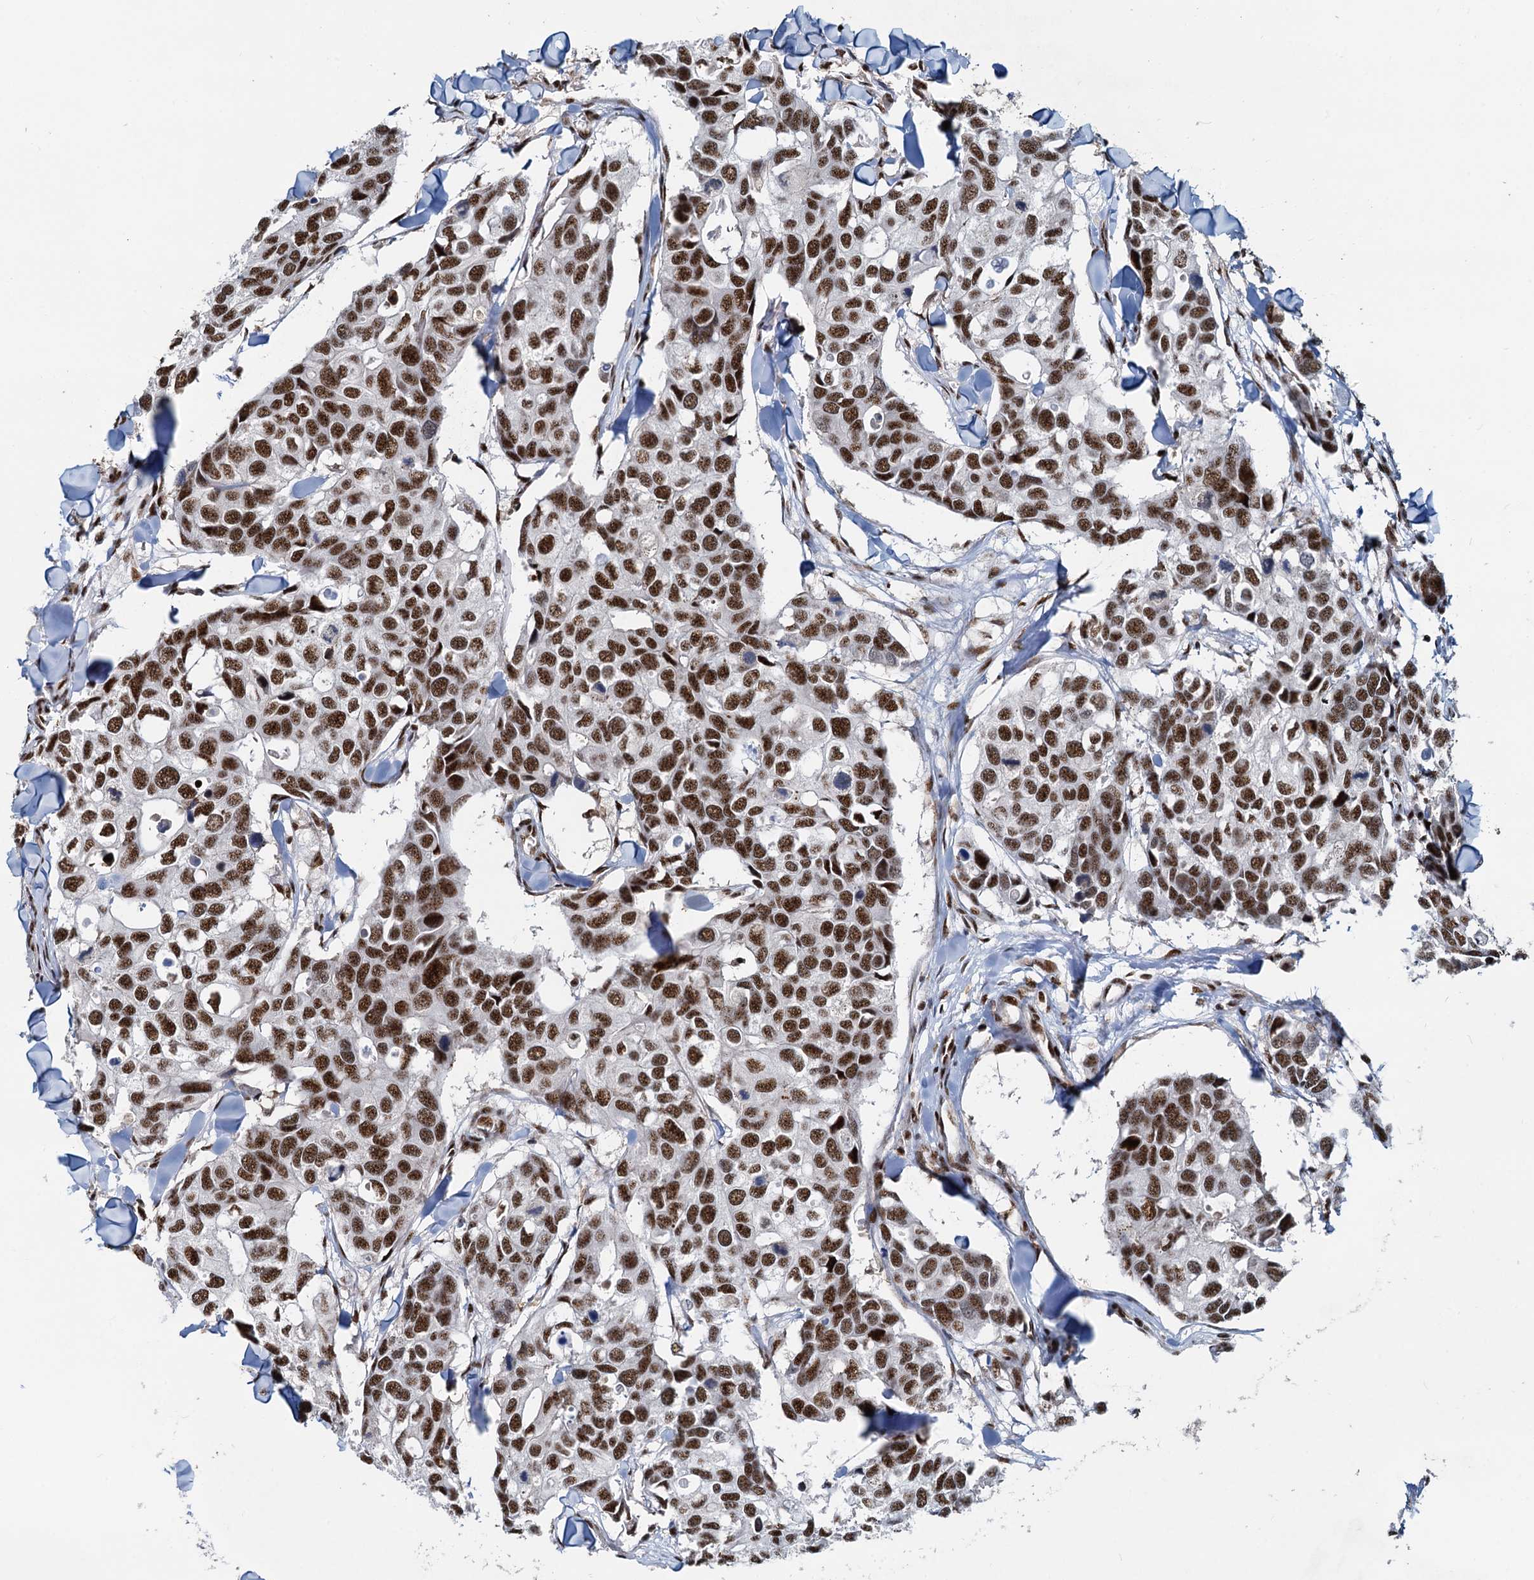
{"staining": {"intensity": "strong", "quantity": ">75%", "location": "nuclear"}, "tissue": "breast cancer", "cell_type": "Tumor cells", "image_type": "cancer", "snomed": [{"axis": "morphology", "description": "Duct carcinoma"}, {"axis": "topography", "description": "Breast"}], "caption": "Breast cancer was stained to show a protein in brown. There is high levels of strong nuclear expression in approximately >75% of tumor cells. The staining was performed using DAB to visualize the protein expression in brown, while the nuclei were stained in blue with hematoxylin (Magnification: 20x).", "gene": "RBM26", "patient": {"sex": "female", "age": 83}}